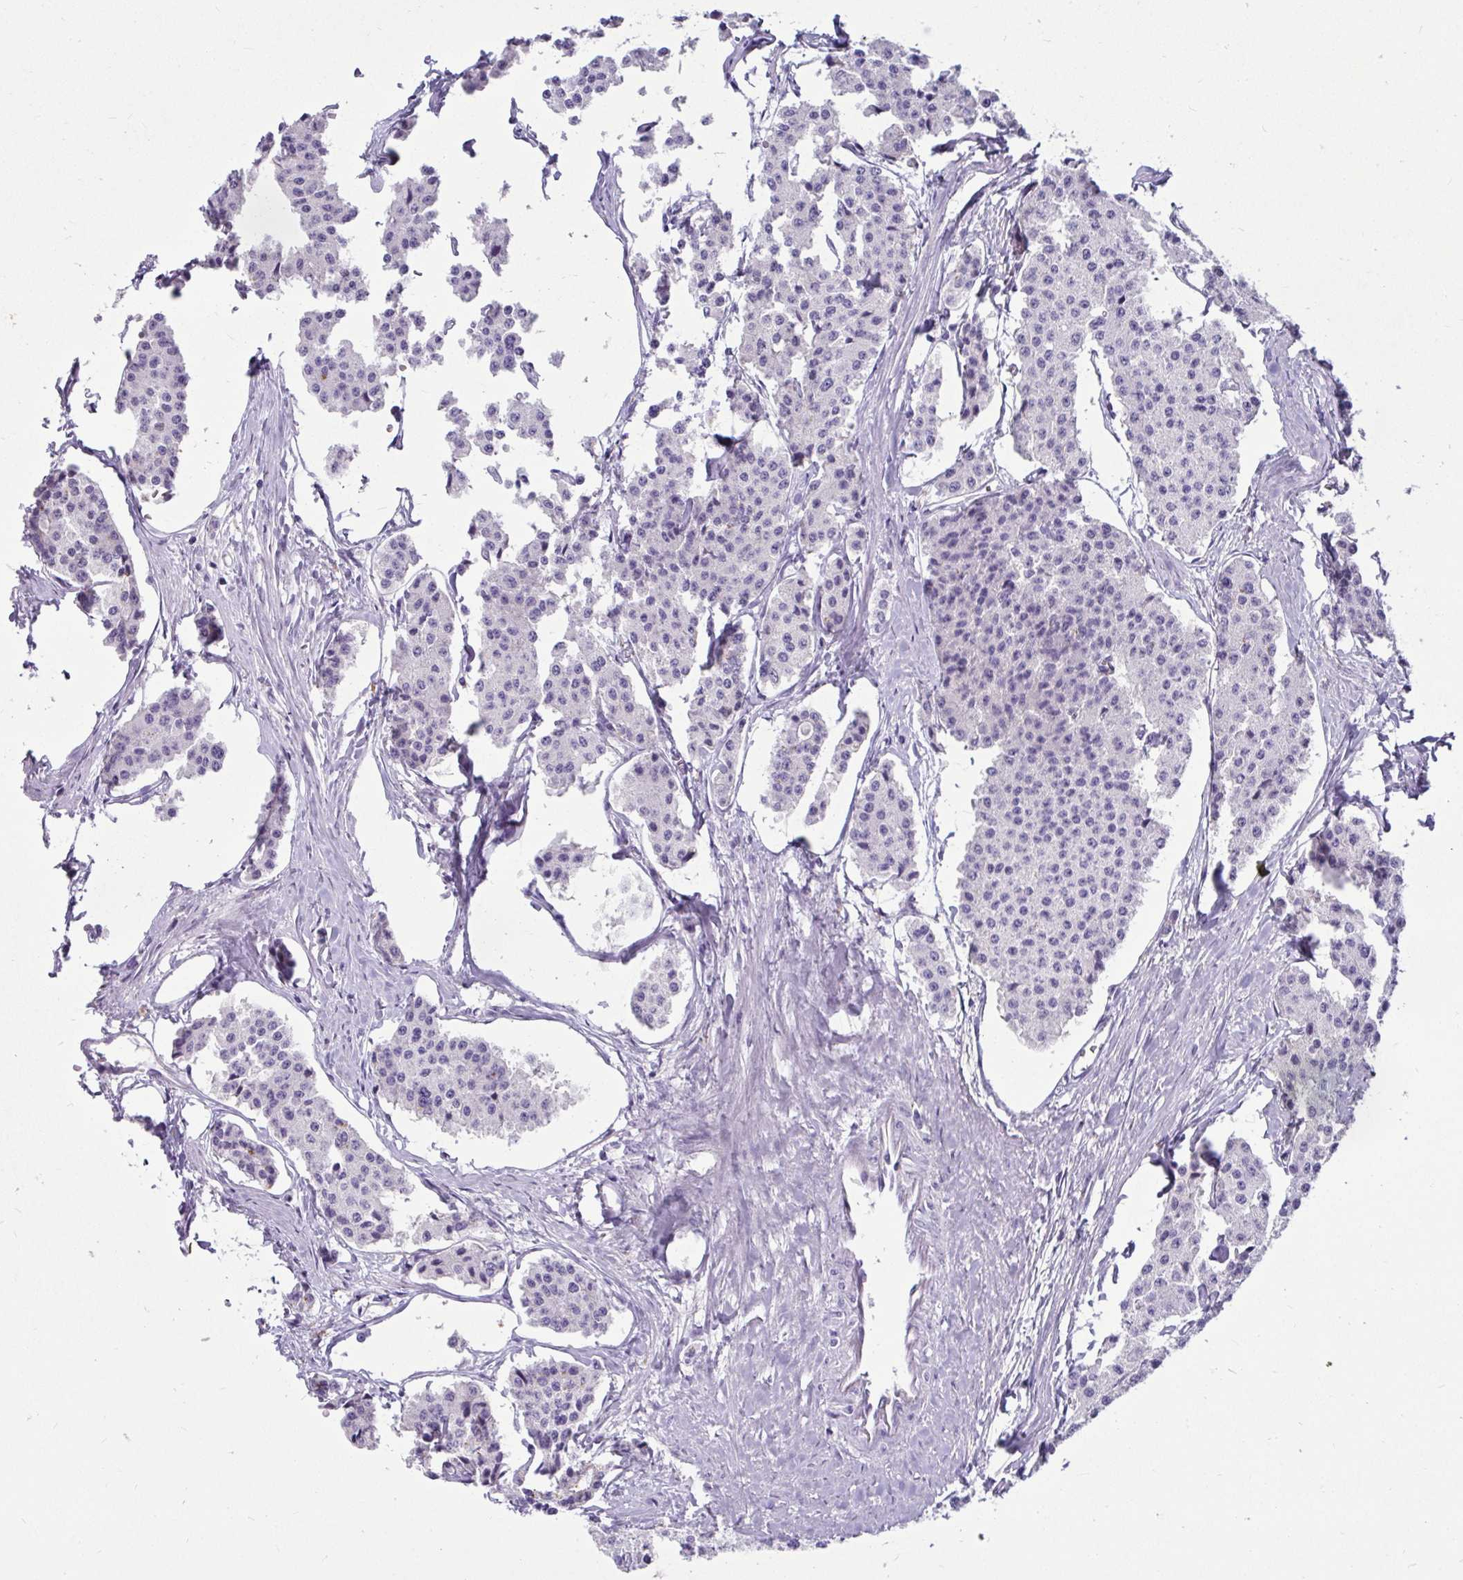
{"staining": {"intensity": "negative", "quantity": "none", "location": "none"}, "tissue": "carcinoid", "cell_type": "Tumor cells", "image_type": "cancer", "snomed": [{"axis": "morphology", "description": "Carcinoid, malignant, NOS"}, {"axis": "topography", "description": "Small intestine"}], "caption": "A micrograph of carcinoid stained for a protein reveals no brown staining in tumor cells.", "gene": "CTSZ", "patient": {"sex": "female", "age": 65}}